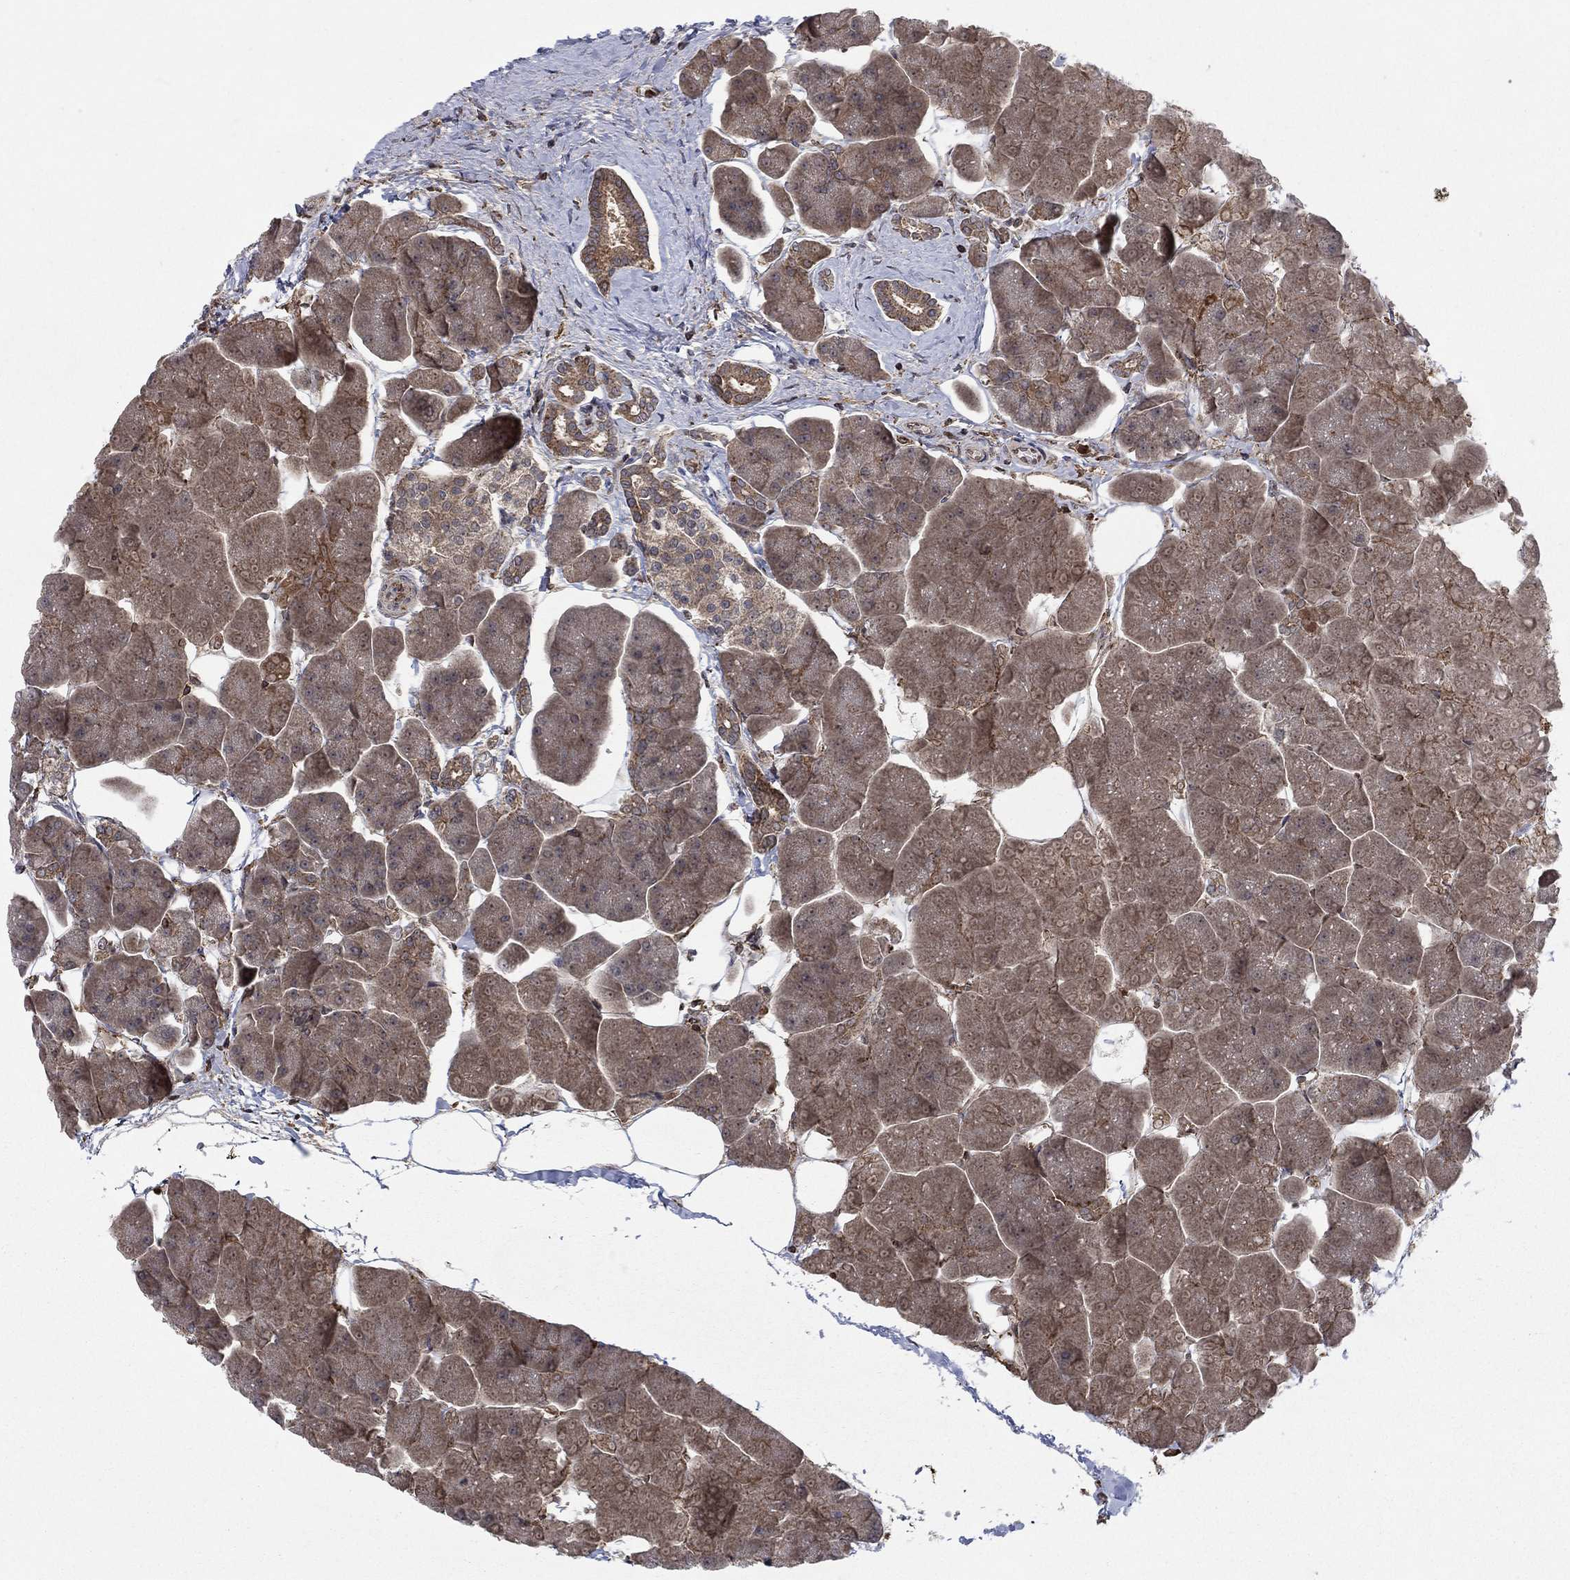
{"staining": {"intensity": "moderate", "quantity": ">75%", "location": "cytoplasmic/membranous"}, "tissue": "pancreas", "cell_type": "Exocrine glandular cells", "image_type": "normal", "snomed": [{"axis": "morphology", "description": "Normal tissue, NOS"}, {"axis": "topography", "description": "Adipose tissue"}, {"axis": "topography", "description": "Pancreas"}, {"axis": "topography", "description": "Peripheral nerve tissue"}], "caption": "Exocrine glandular cells show moderate cytoplasmic/membranous staining in approximately >75% of cells in benign pancreas.", "gene": "IFI35", "patient": {"sex": "female", "age": 58}}